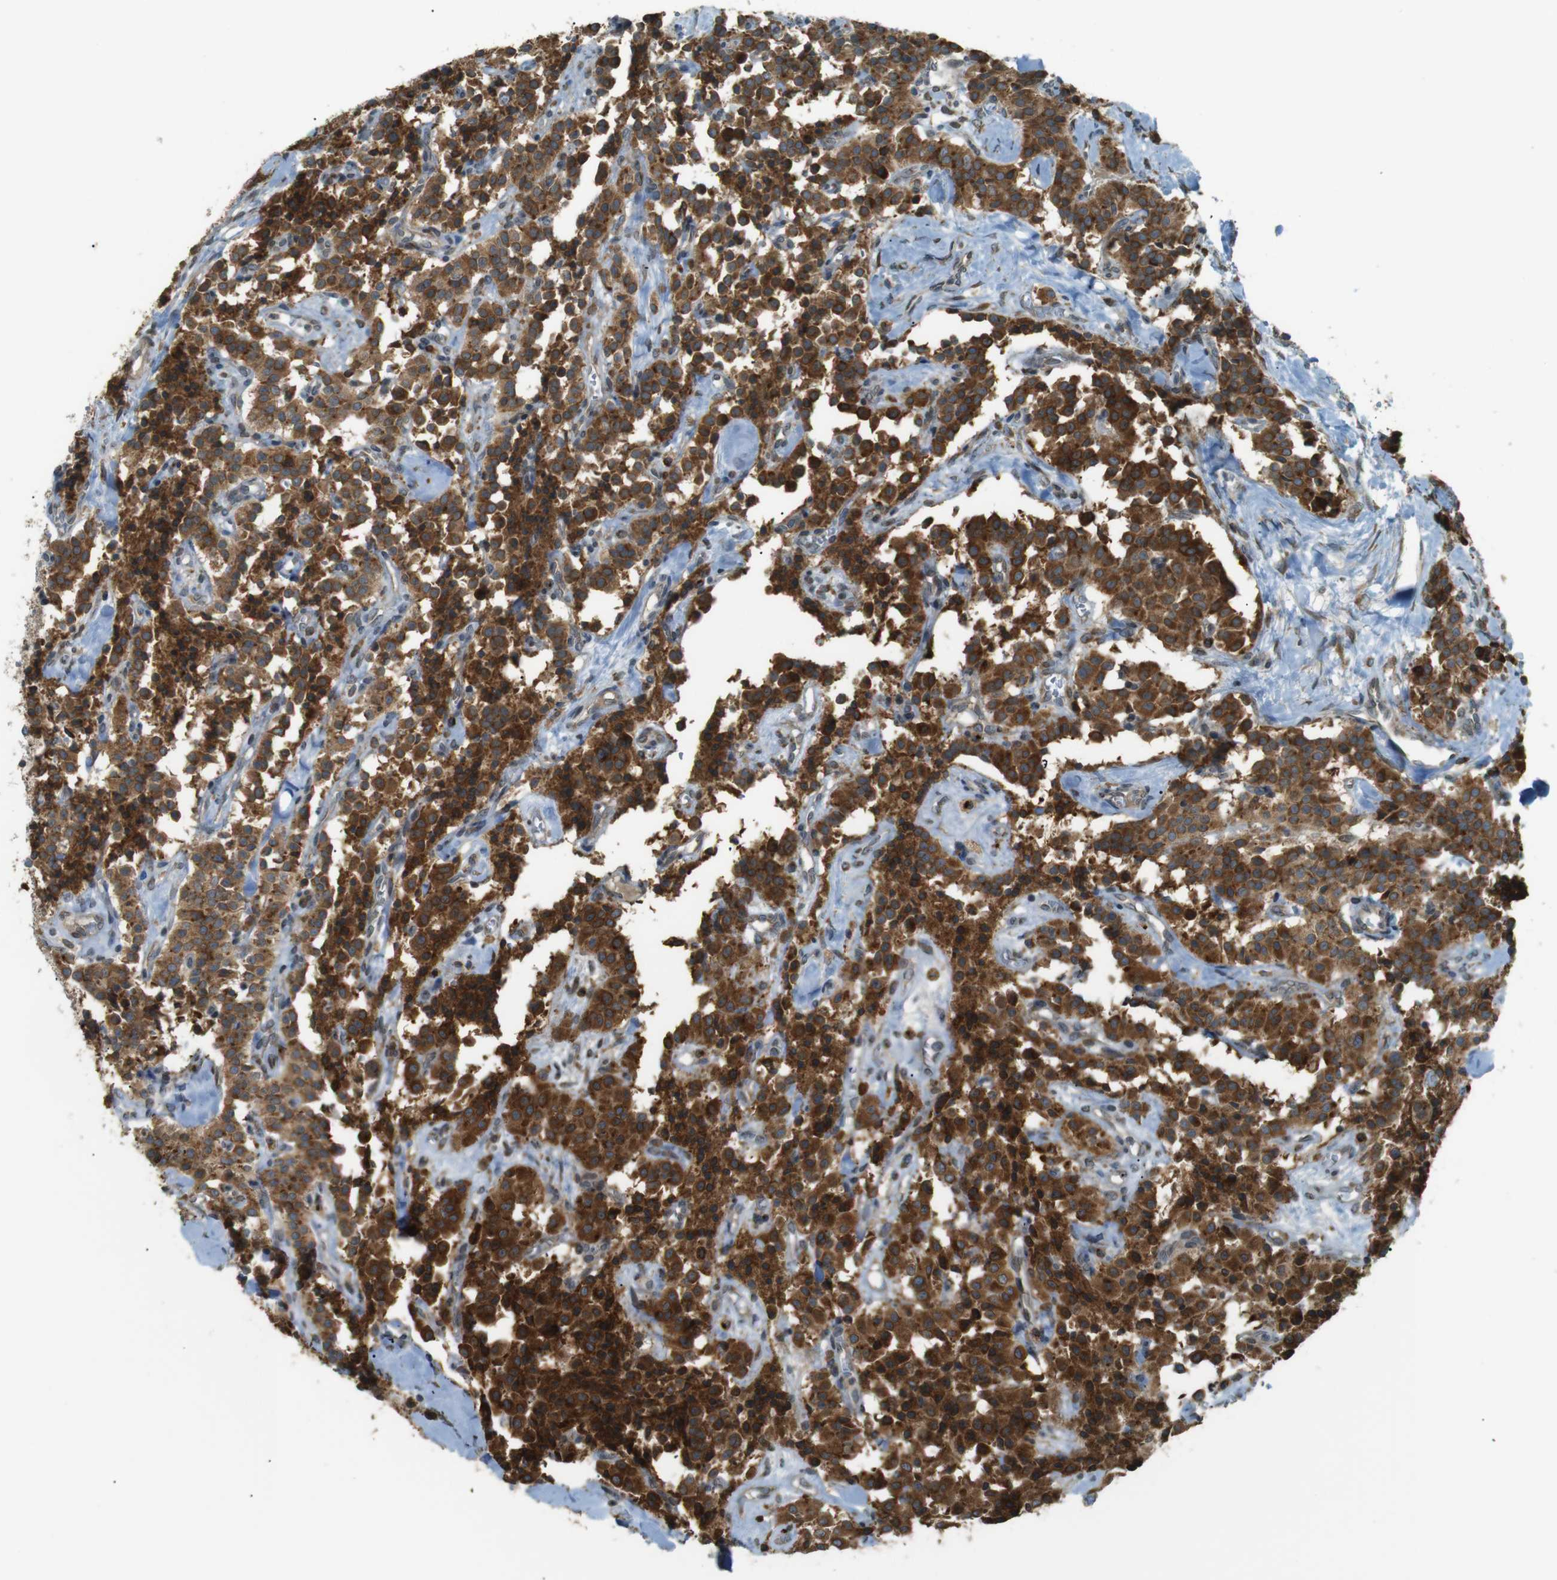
{"staining": {"intensity": "moderate", "quantity": ">75%", "location": "cytoplasmic/membranous"}, "tissue": "carcinoid", "cell_type": "Tumor cells", "image_type": "cancer", "snomed": [{"axis": "morphology", "description": "Carcinoid, malignant, NOS"}, {"axis": "topography", "description": "Lung"}], "caption": "A brown stain shows moderate cytoplasmic/membranous staining of a protein in carcinoid tumor cells. (Stains: DAB (3,3'-diaminobenzidine) in brown, nuclei in blue, Microscopy: brightfield microscopy at high magnification).", "gene": "TMED4", "patient": {"sex": "male", "age": 30}}